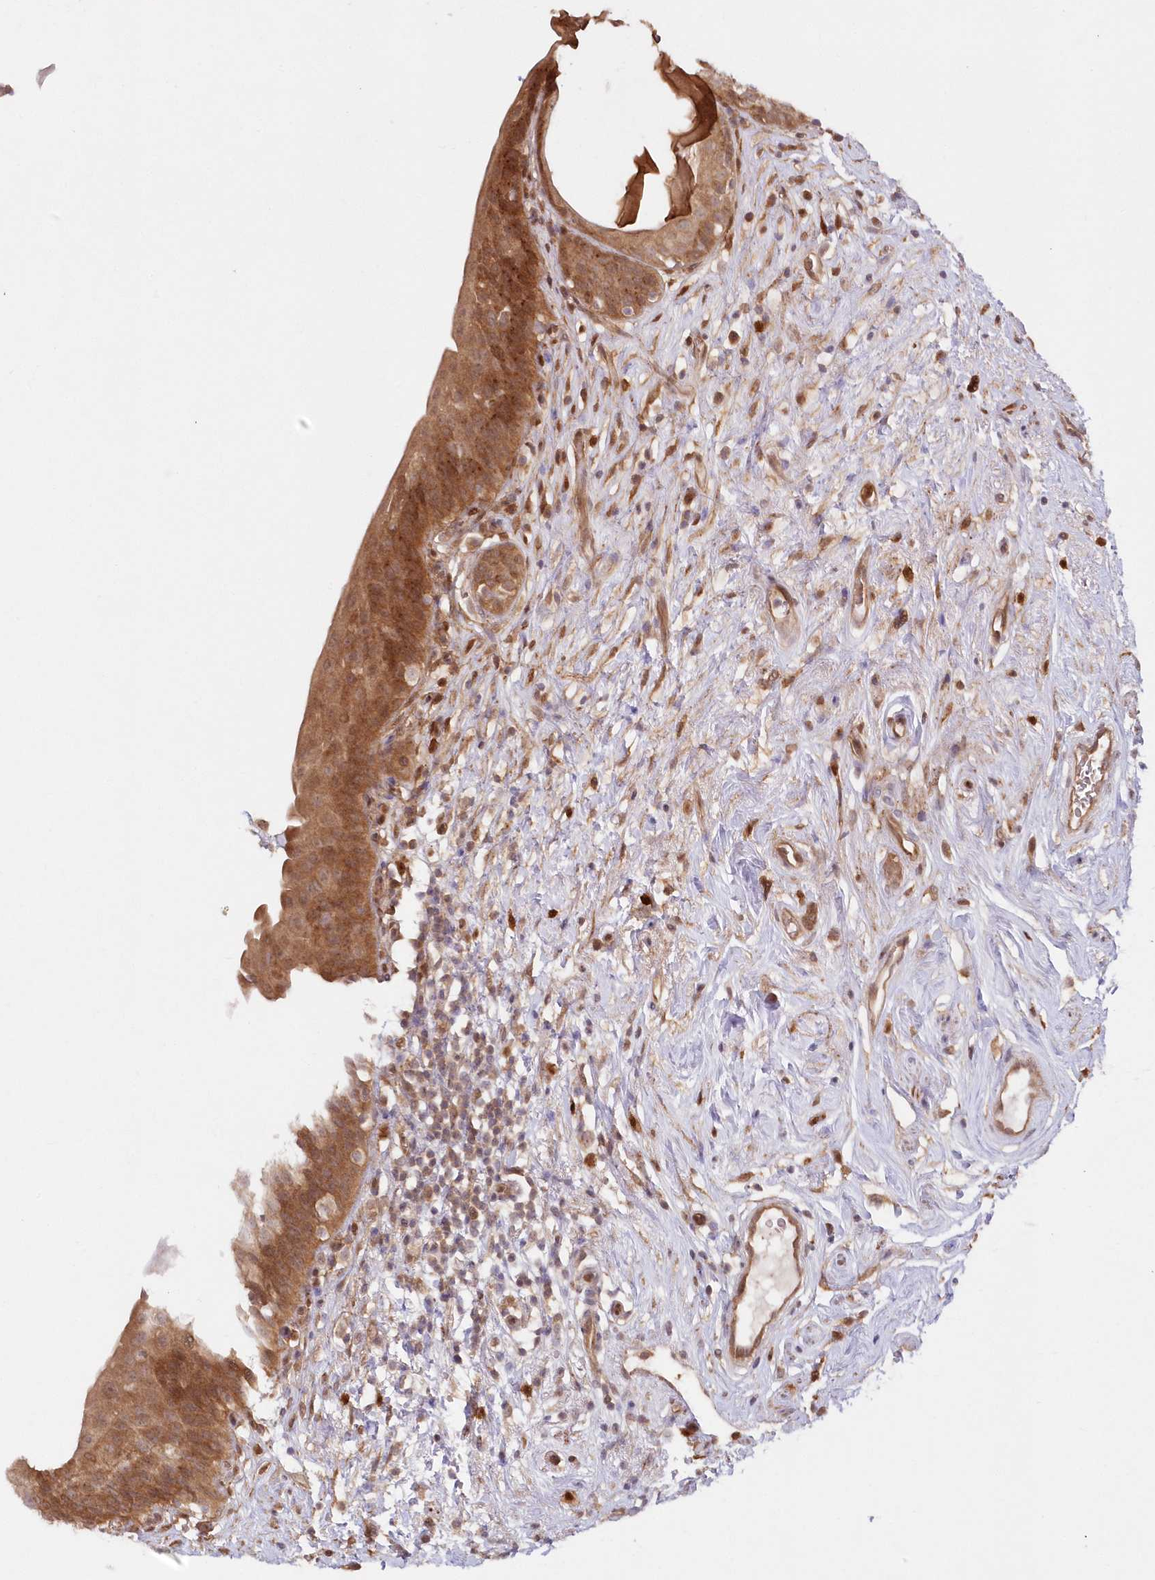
{"staining": {"intensity": "moderate", "quantity": ">75%", "location": "cytoplasmic/membranous"}, "tissue": "urinary bladder", "cell_type": "Urothelial cells", "image_type": "normal", "snomed": [{"axis": "morphology", "description": "Normal tissue, NOS"}, {"axis": "topography", "description": "Urinary bladder"}], "caption": "IHC staining of benign urinary bladder, which reveals medium levels of moderate cytoplasmic/membranous positivity in approximately >75% of urothelial cells indicating moderate cytoplasmic/membranous protein expression. The staining was performed using DAB (brown) for protein detection and nuclei were counterstained in hematoxylin (blue).", "gene": "GBE1", "patient": {"sex": "male", "age": 83}}